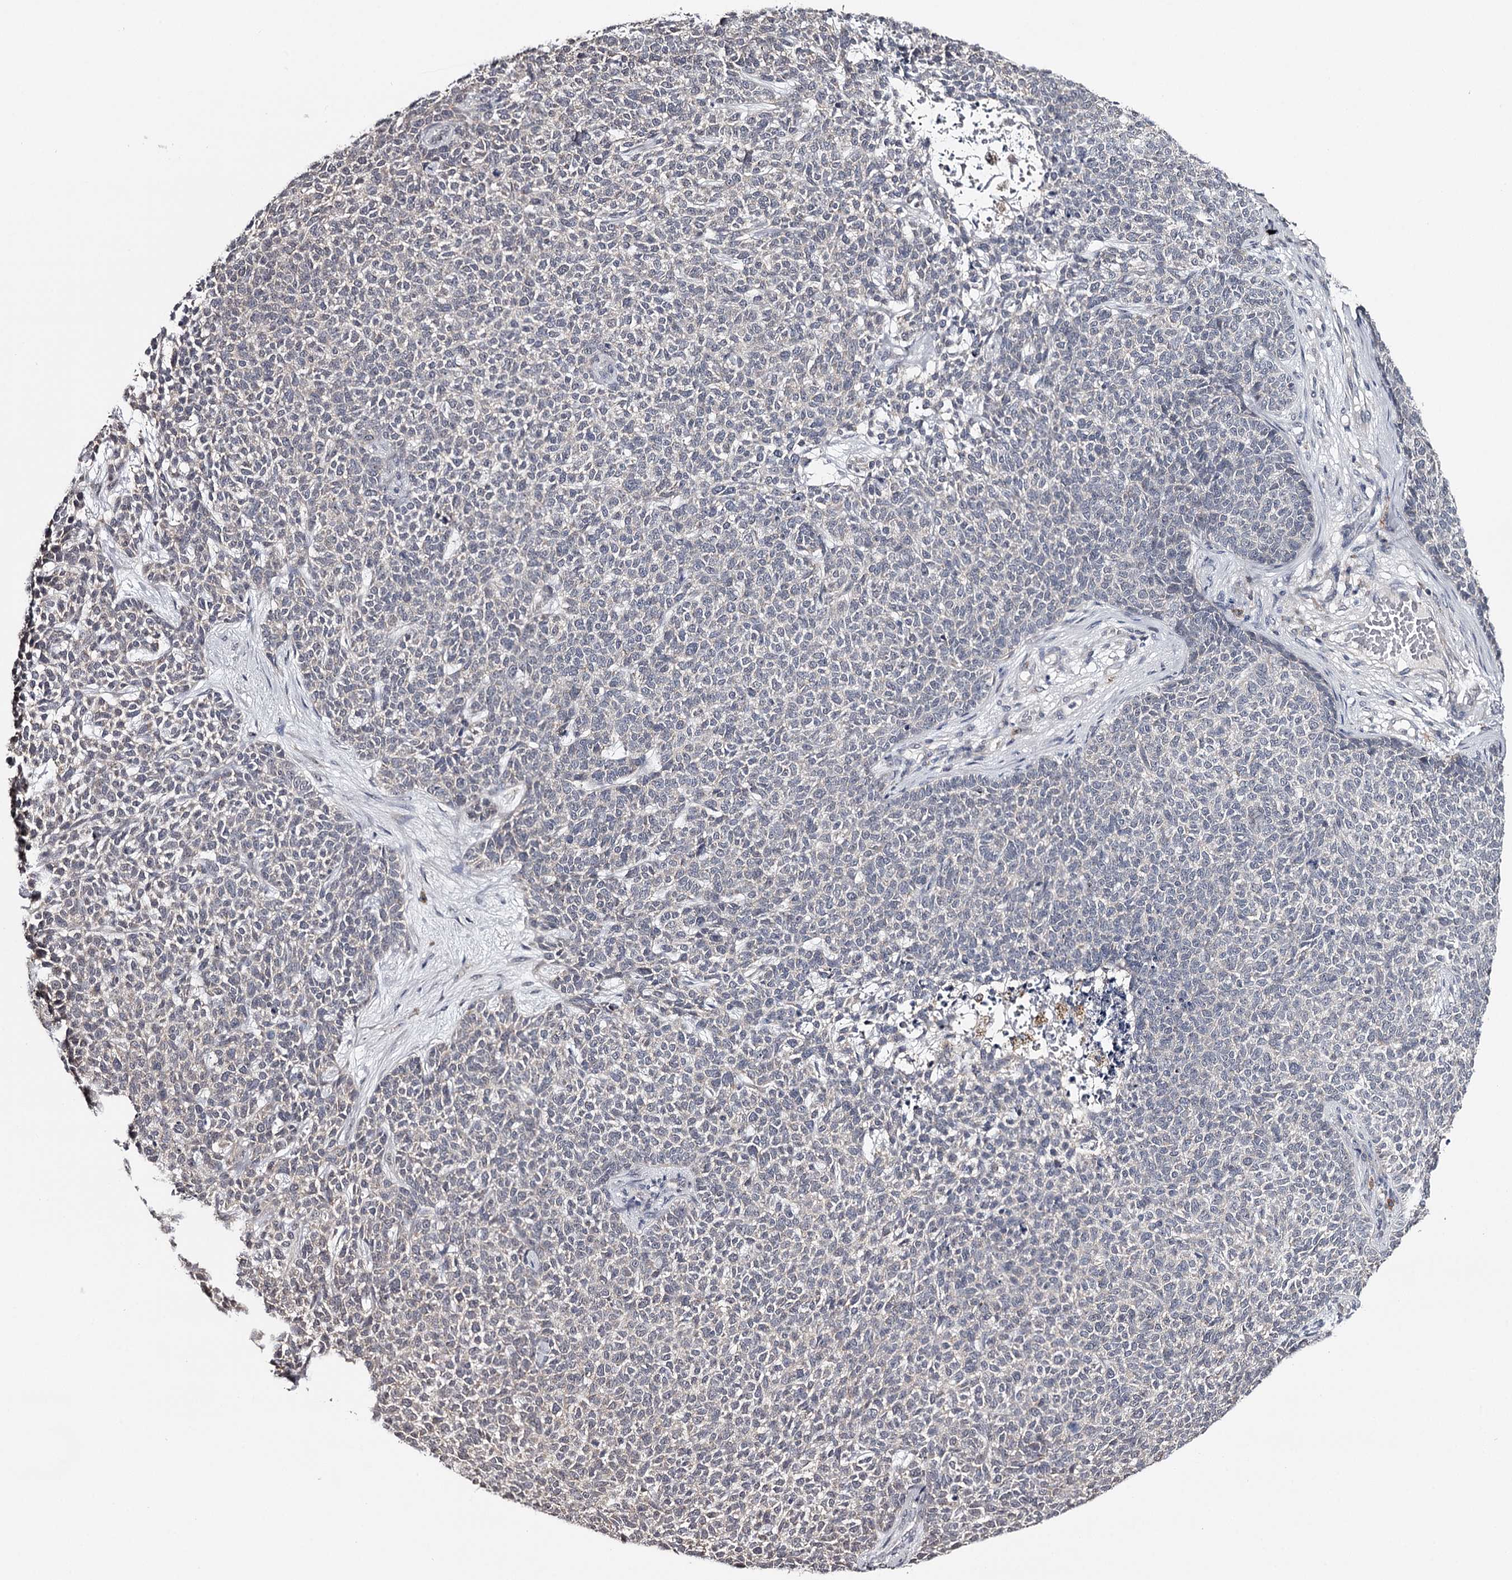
{"staining": {"intensity": "negative", "quantity": "none", "location": "none"}, "tissue": "skin cancer", "cell_type": "Tumor cells", "image_type": "cancer", "snomed": [{"axis": "morphology", "description": "Basal cell carcinoma"}, {"axis": "topography", "description": "Skin"}], "caption": "High magnification brightfield microscopy of skin cancer (basal cell carcinoma) stained with DAB (3,3'-diaminobenzidine) (brown) and counterstained with hematoxylin (blue): tumor cells show no significant expression.", "gene": "GTSF1", "patient": {"sex": "female", "age": 84}}